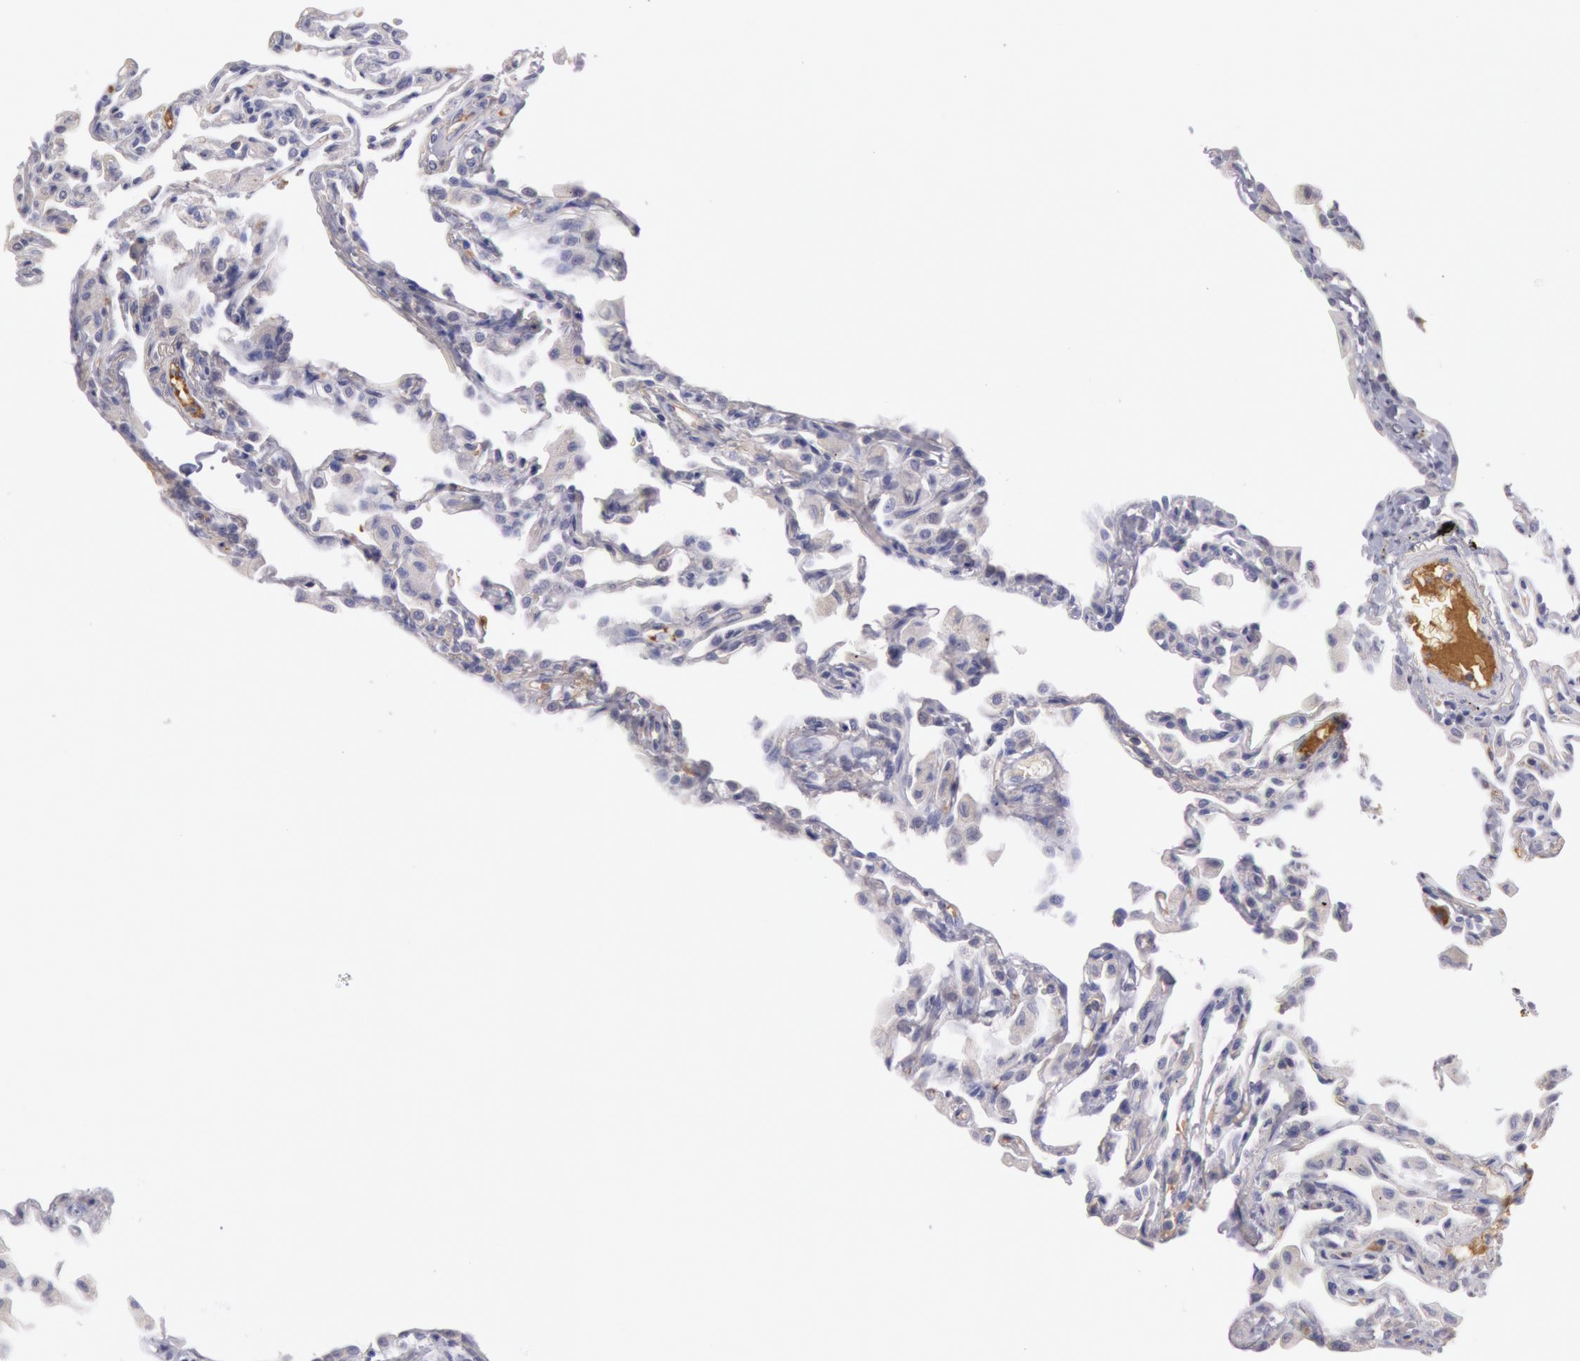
{"staining": {"intensity": "negative", "quantity": "none", "location": "none"}, "tissue": "lung", "cell_type": "Alveolar cells", "image_type": "normal", "snomed": [{"axis": "morphology", "description": "Normal tissue, NOS"}, {"axis": "topography", "description": "Lung"}], "caption": "Immunohistochemistry (IHC) of normal lung demonstrates no positivity in alveolar cells. Brightfield microscopy of immunohistochemistry stained with DAB (brown) and hematoxylin (blue), captured at high magnification.", "gene": "C1R", "patient": {"sex": "female", "age": 49}}